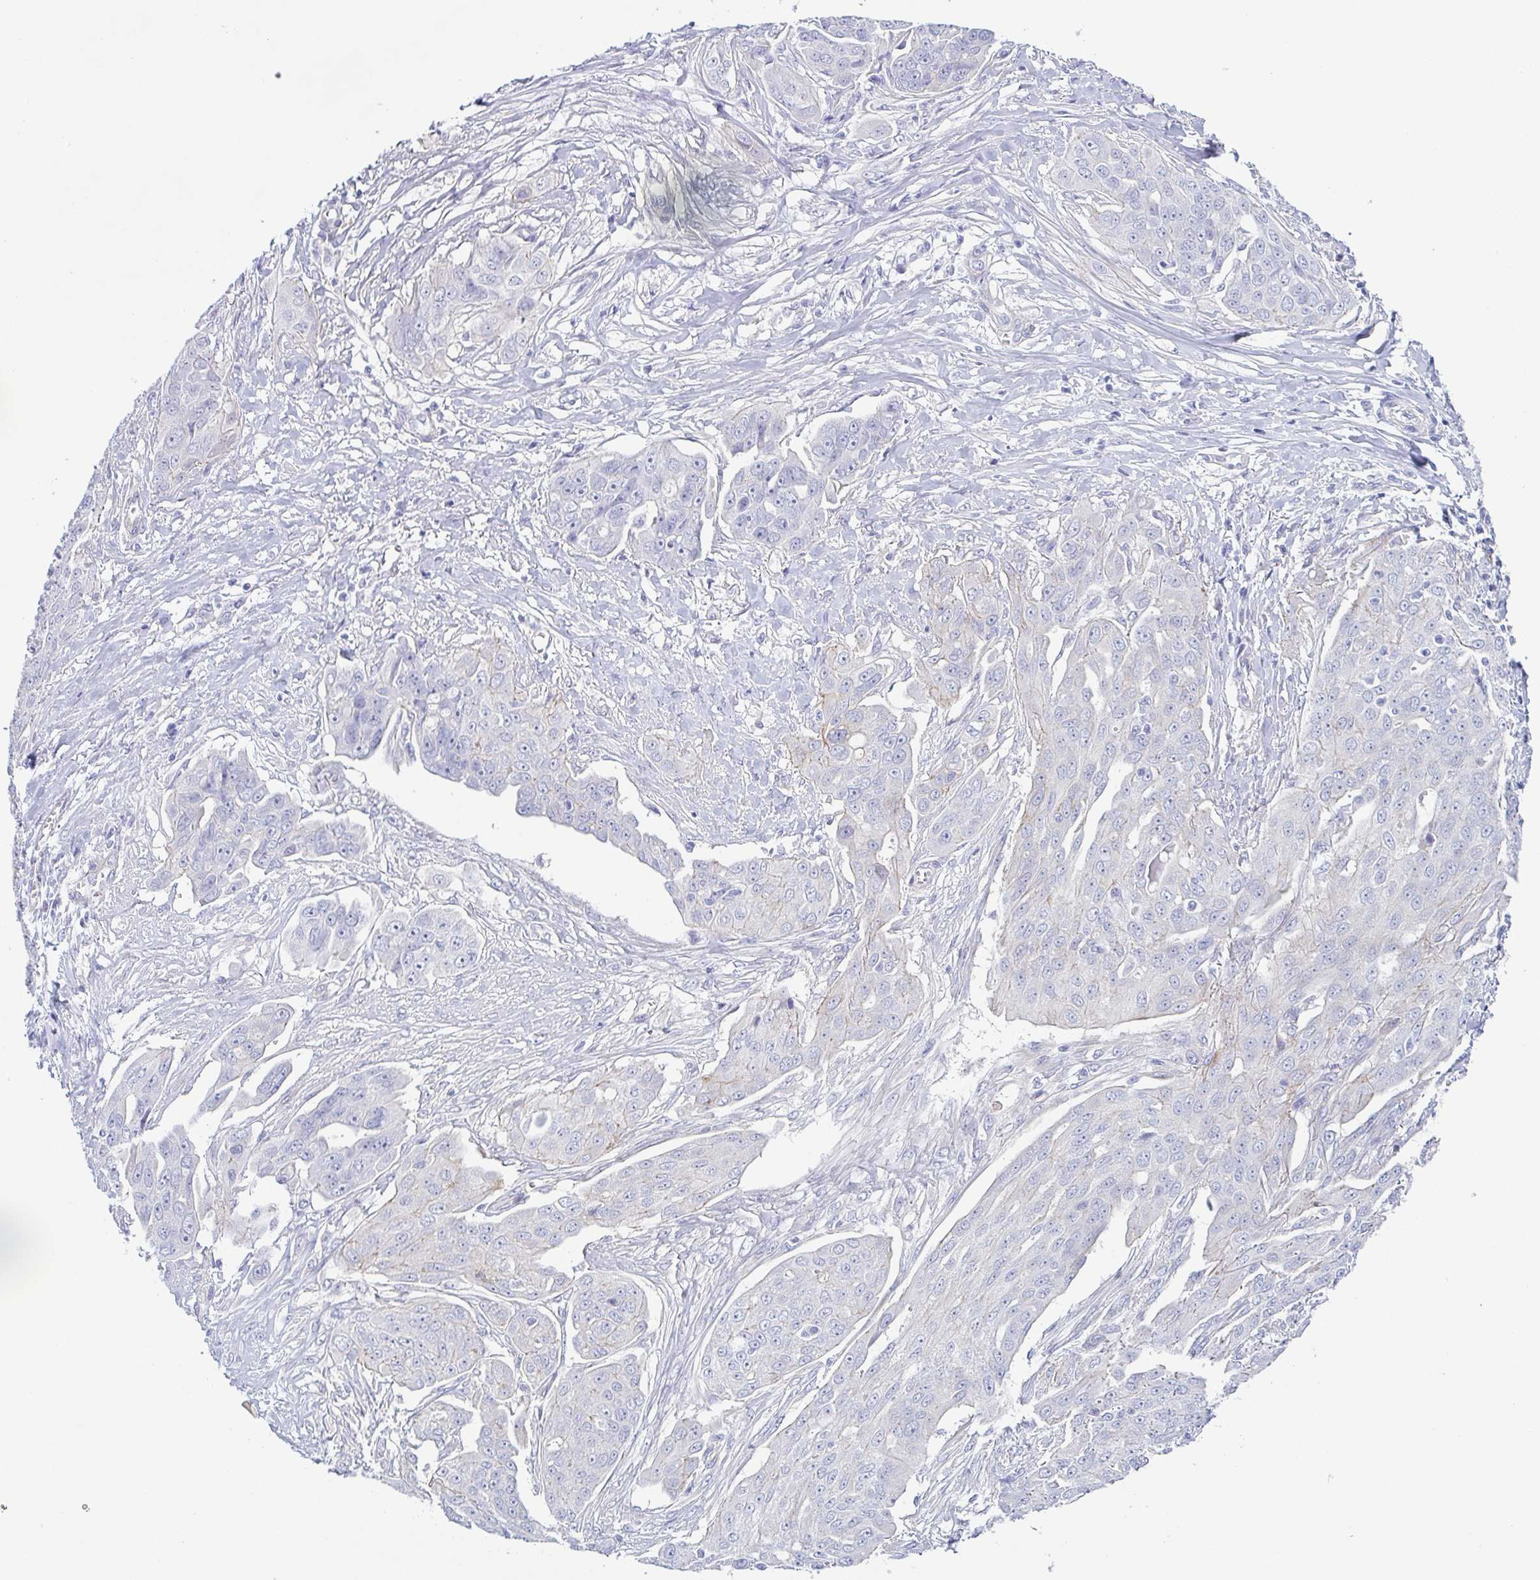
{"staining": {"intensity": "negative", "quantity": "none", "location": "none"}, "tissue": "ovarian cancer", "cell_type": "Tumor cells", "image_type": "cancer", "snomed": [{"axis": "morphology", "description": "Carcinoma, endometroid"}, {"axis": "topography", "description": "Ovary"}], "caption": "Immunohistochemistry of ovarian endometroid carcinoma exhibits no expression in tumor cells.", "gene": "DYNC1I1", "patient": {"sex": "female", "age": 70}}